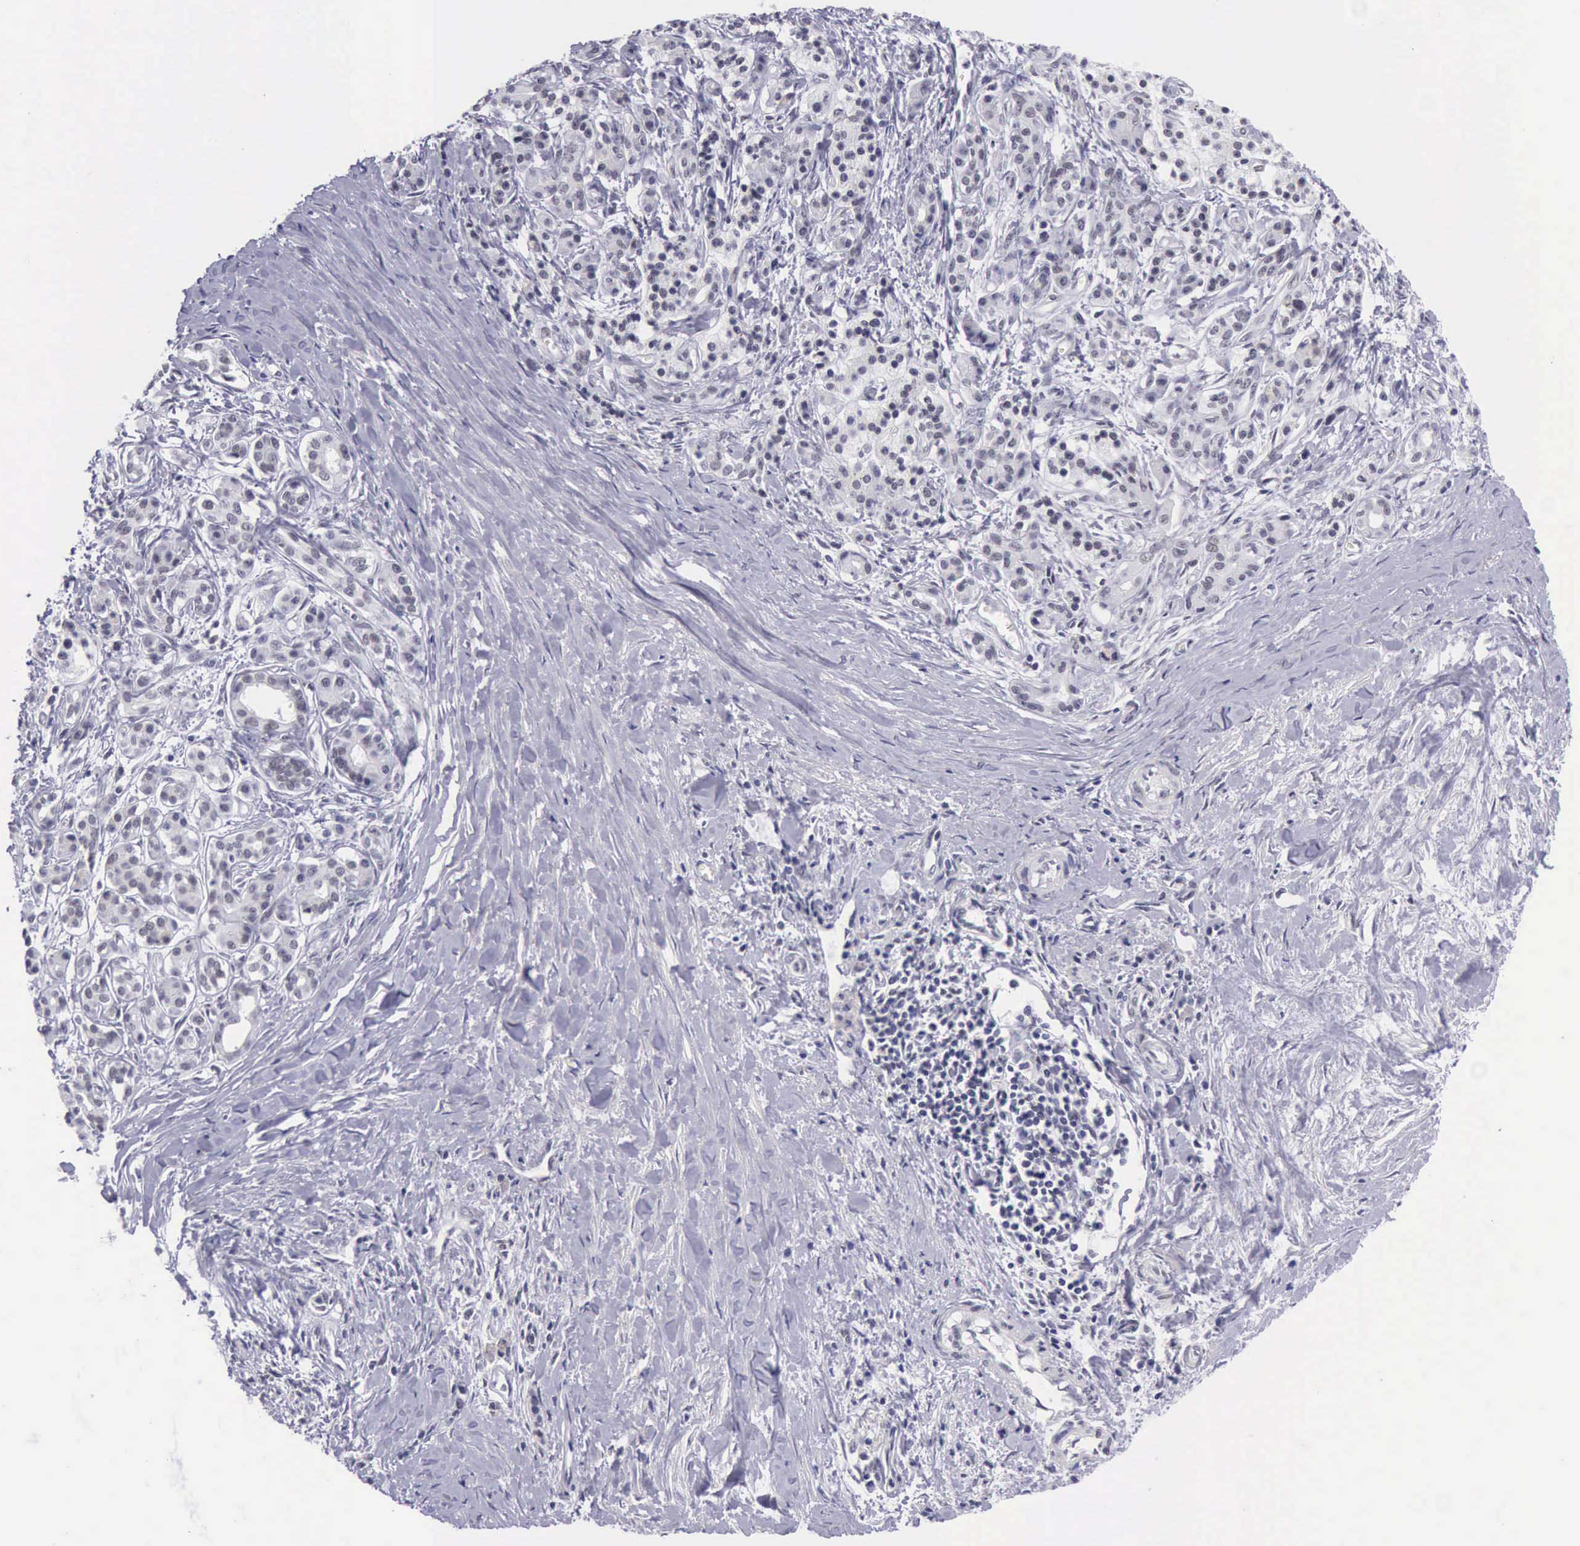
{"staining": {"intensity": "negative", "quantity": "none", "location": "none"}, "tissue": "pancreatic cancer", "cell_type": "Tumor cells", "image_type": "cancer", "snomed": [{"axis": "morphology", "description": "Adenocarcinoma, NOS"}, {"axis": "topography", "description": "Pancreas"}], "caption": "This photomicrograph is of pancreatic adenocarcinoma stained with immunohistochemistry (IHC) to label a protein in brown with the nuclei are counter-stained blue. There is no expression in tumor cells.", "gene": "EP300", "patient": {"sex": "male", "age": 59}}